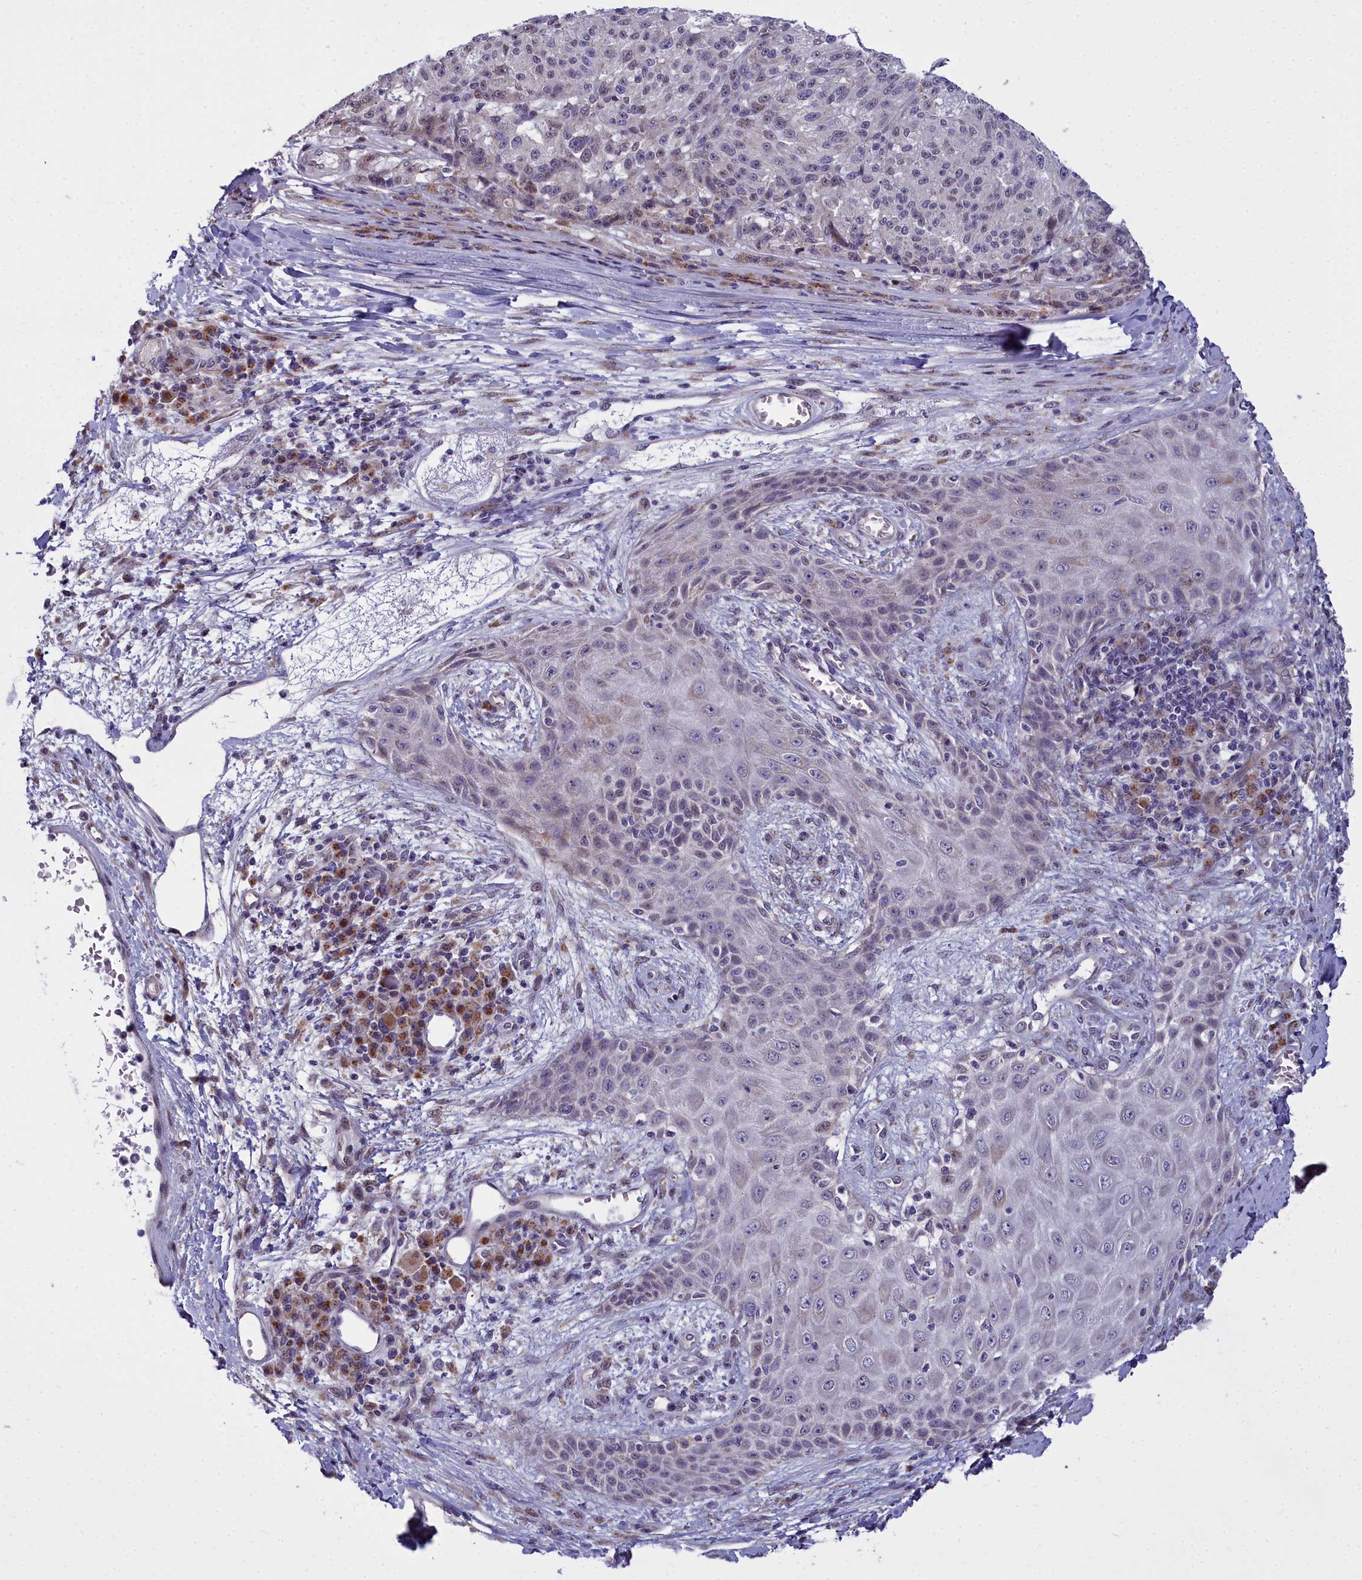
{"staining": {"intensity": "negative", "quantity": "none", "location": "none"}, "tissue": "melanoma", "cell_type": "Tumor cells", "image_type": "cancer", "snomed": [{"axis": "morphology", "description": "Malignant melanoma, NOS"}, {"axis": "topography", "description": "Skin"}], "caption": "IHC of malignant melanoma shows no staining in tumor cells. The staining is performed using DAB (3,3'-diaminobenzidine) brown chromogen with nuclei counter-stained in using hematoxylin.", "gene": "WDPCP", "patient": {"sex": "male", "age": 53}}